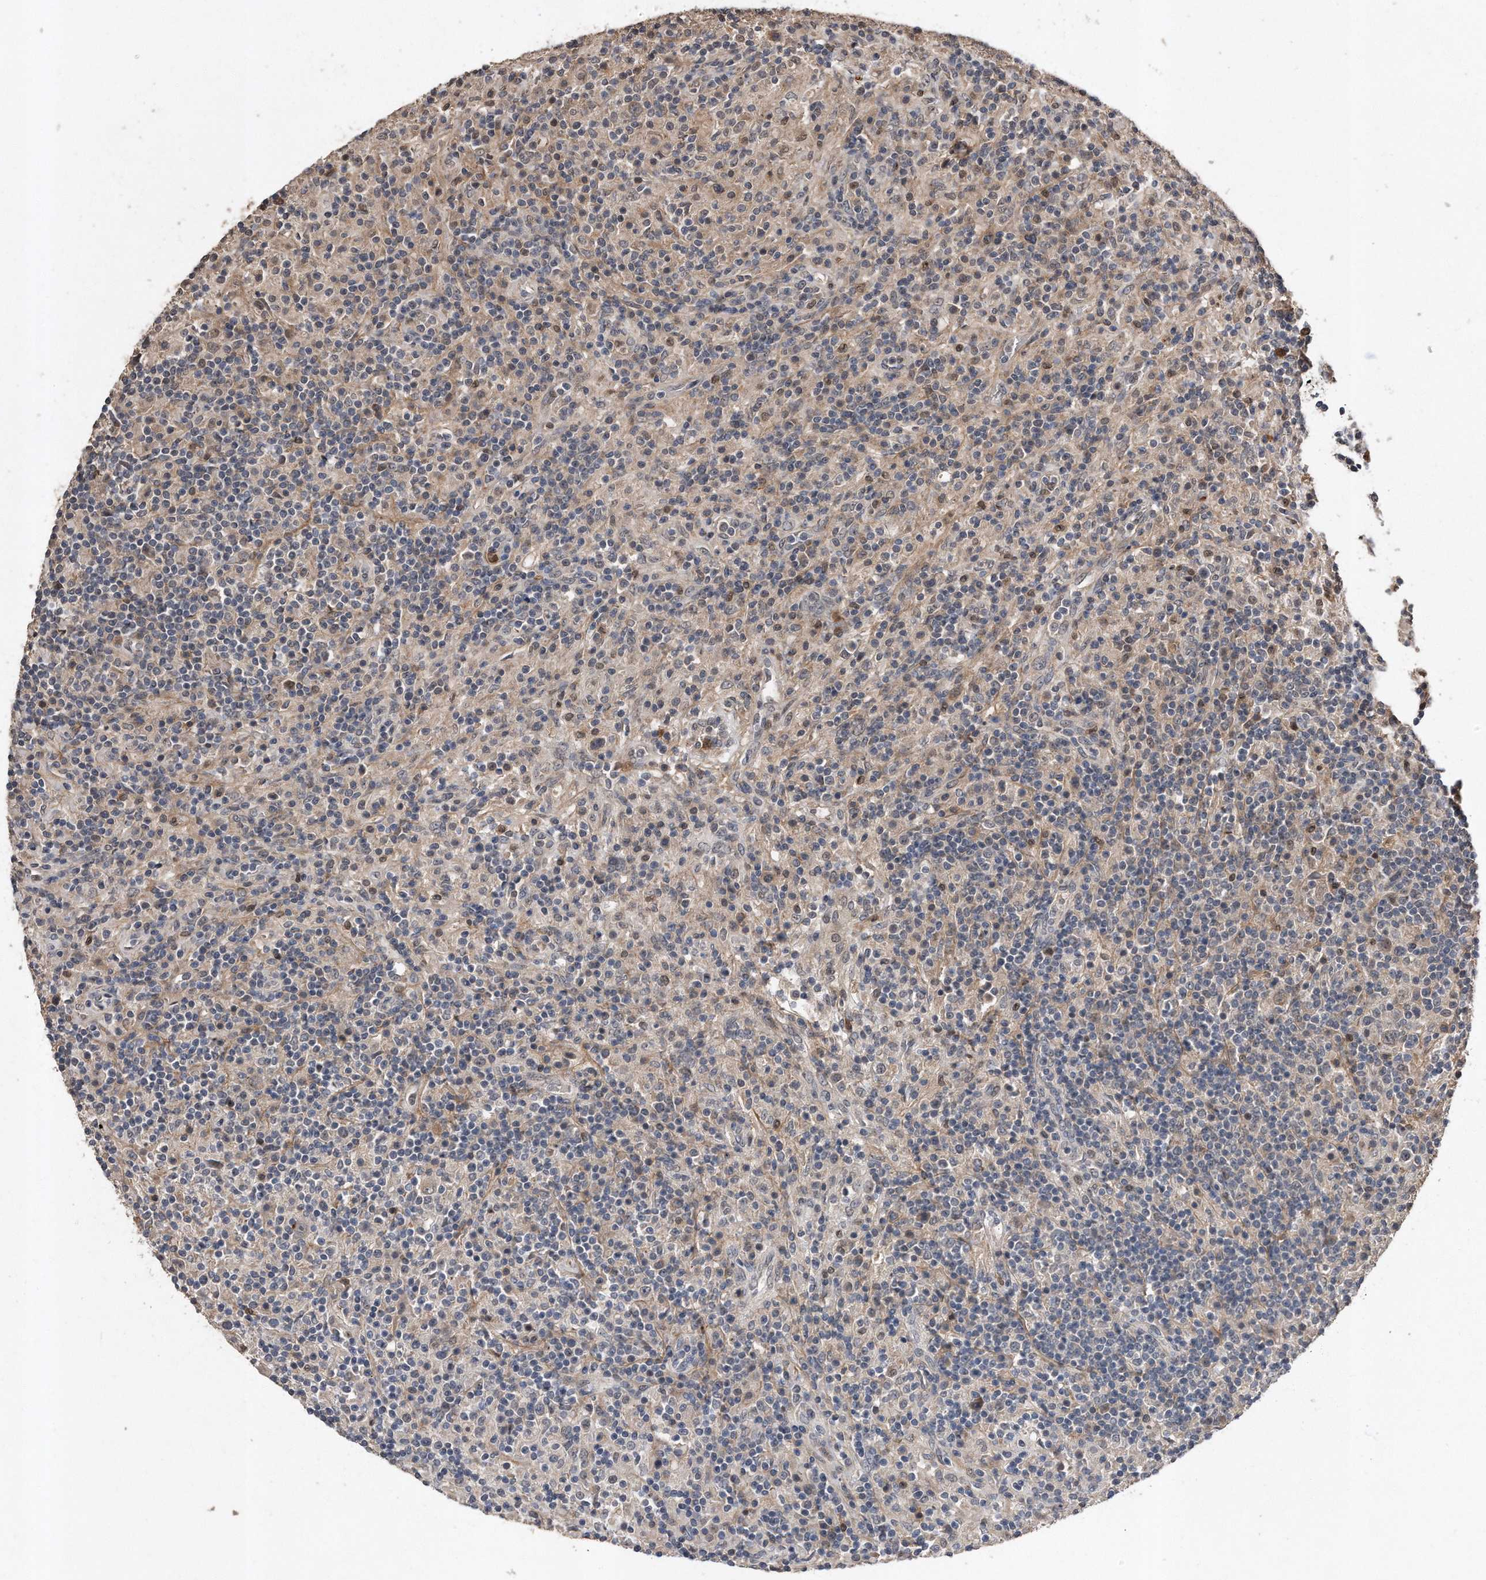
{"staining": {"intensity": "weak", "quantity": "<25%", "location": "cytoplasmic/membranous"}, "tissue": "lymphoma", "cell_type": "Tumor cells", "image_type": "cancer", "snomed": [{"axis": "morphology", "description": "Hodgkin's disease, NOS"}, {"axis": "topography", "description": "Lymph node"}], "caption": "High power microscopy photomicrograph of an IHC micrograph of lymphoma, revealing no significant expression in tumor cells.", "gene": "PELO", "patient": {"sex": "male", "age": 70}}